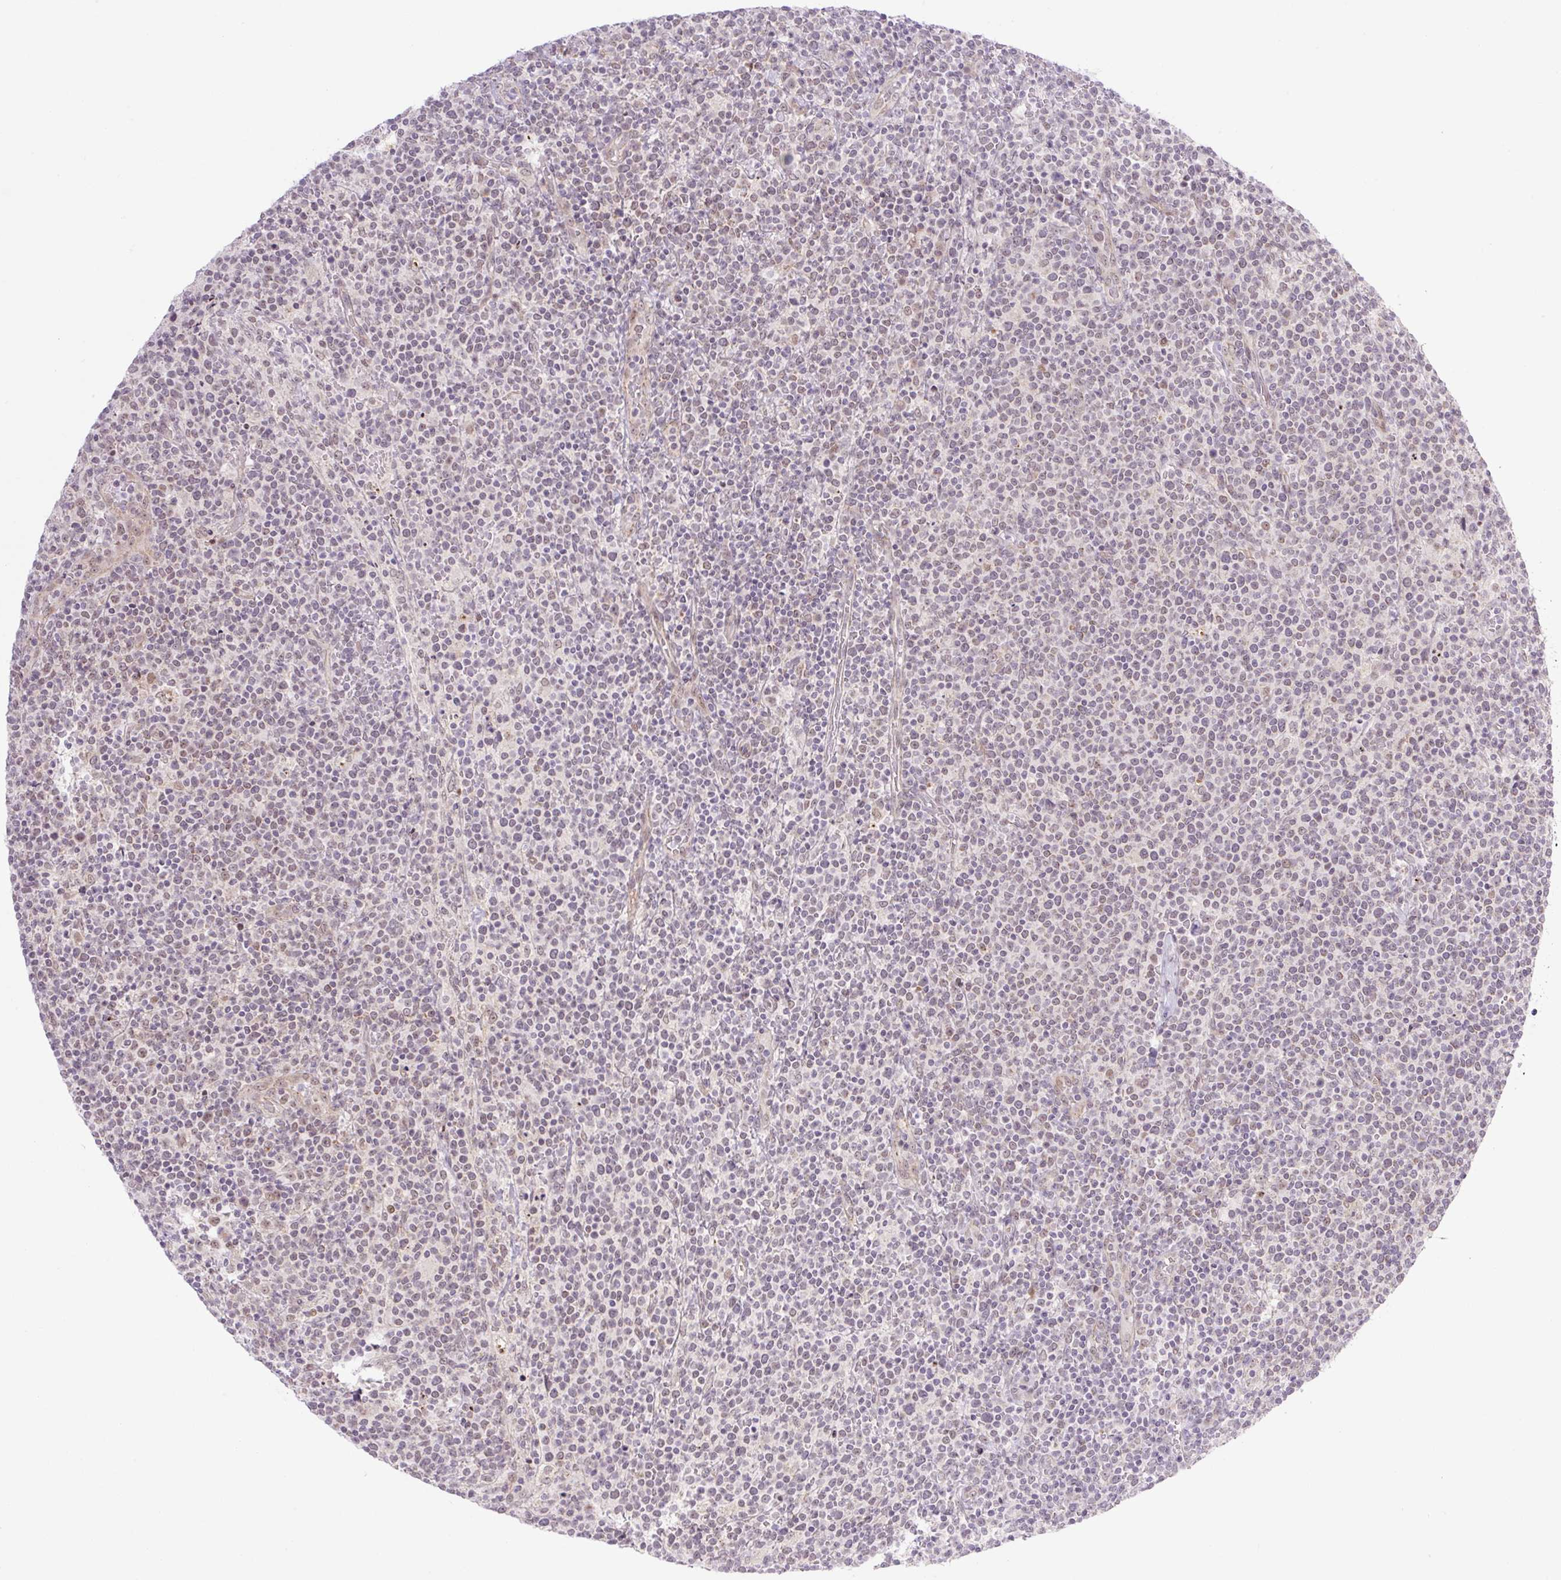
{"staining": {"intensity": "weak", "quantity": "25%-75%", "location": "nuclear"}, "tissue": "lymphoma", "cell_type": "Tumor cells", "image_type": "cancer", "snomed": [{"axis": "morphology", "description": "Malignant lymphoma, non-Hodgkin's type, High grade"}, {"axis": "topography", "description": "Lymph node"}], "caption": "This micrograph displays IHC staining of human lymphoma, with low weak nuclear expression in about 25%-75% of tumor cells.", "gene": "ICE1", "patient": {"sex": "male", "age": 61}}